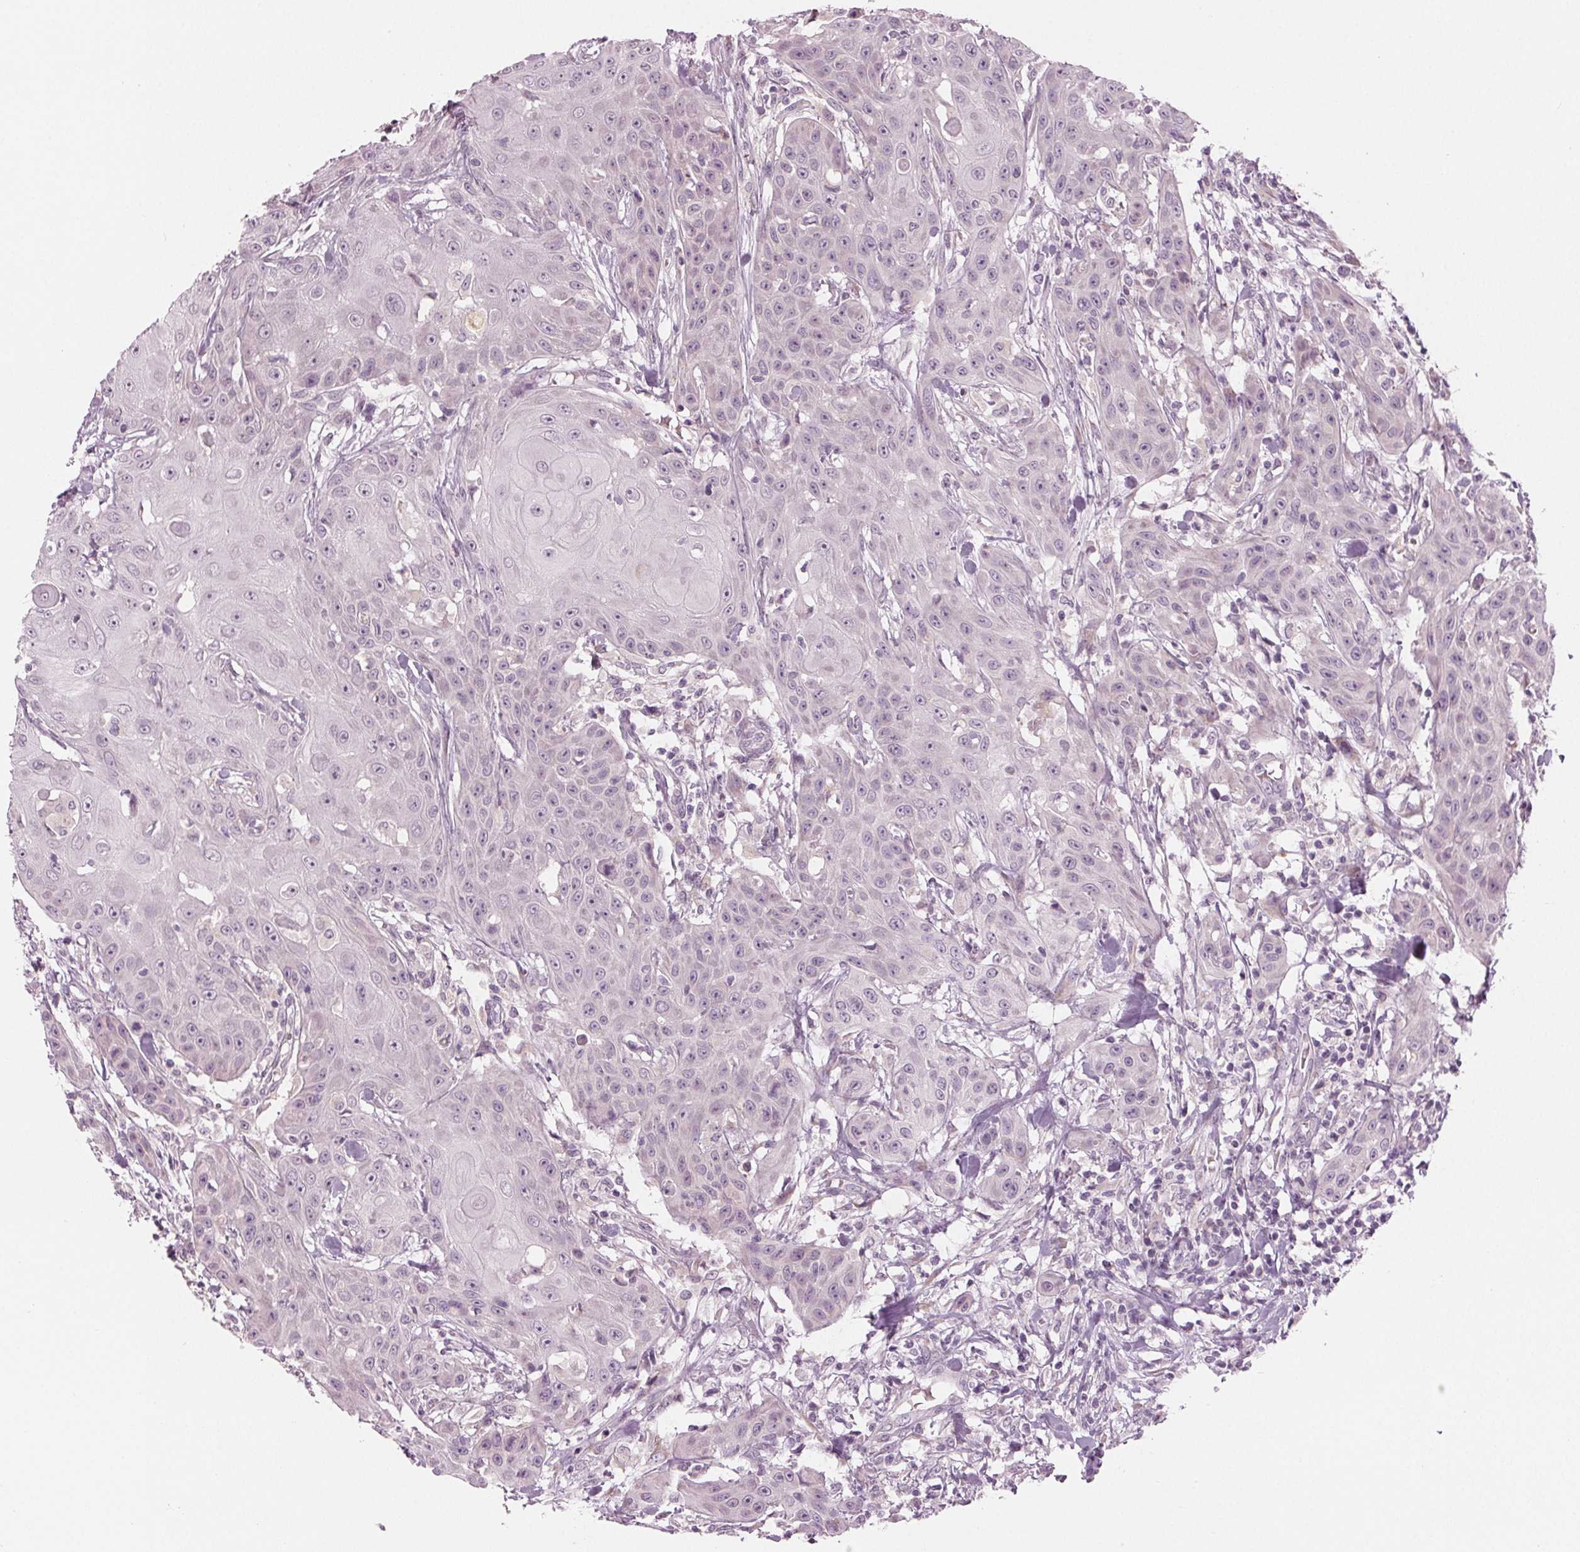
{"staining": {"intensity": "negative", "quantity": "none", "location": "none"}, "tissue": "head and neck cancer", "cell_type": "Tumor cells", "image_type": "cancer", "snomed": [{"axis": "morphology", "description": "Squamous cell carcinoma, NOS"}, {"axis": "topography", "description": "Oral tissue"}, {"axis": "topography", "description": "Head-Neck"}], "caption": "Squamous cell carcinoma (head and neck) was stained to show a protein in brown. There is no significant positivity in tumor cells.", "gene": "PRAP1", "patient": {"sex": "female", "age": 55}}